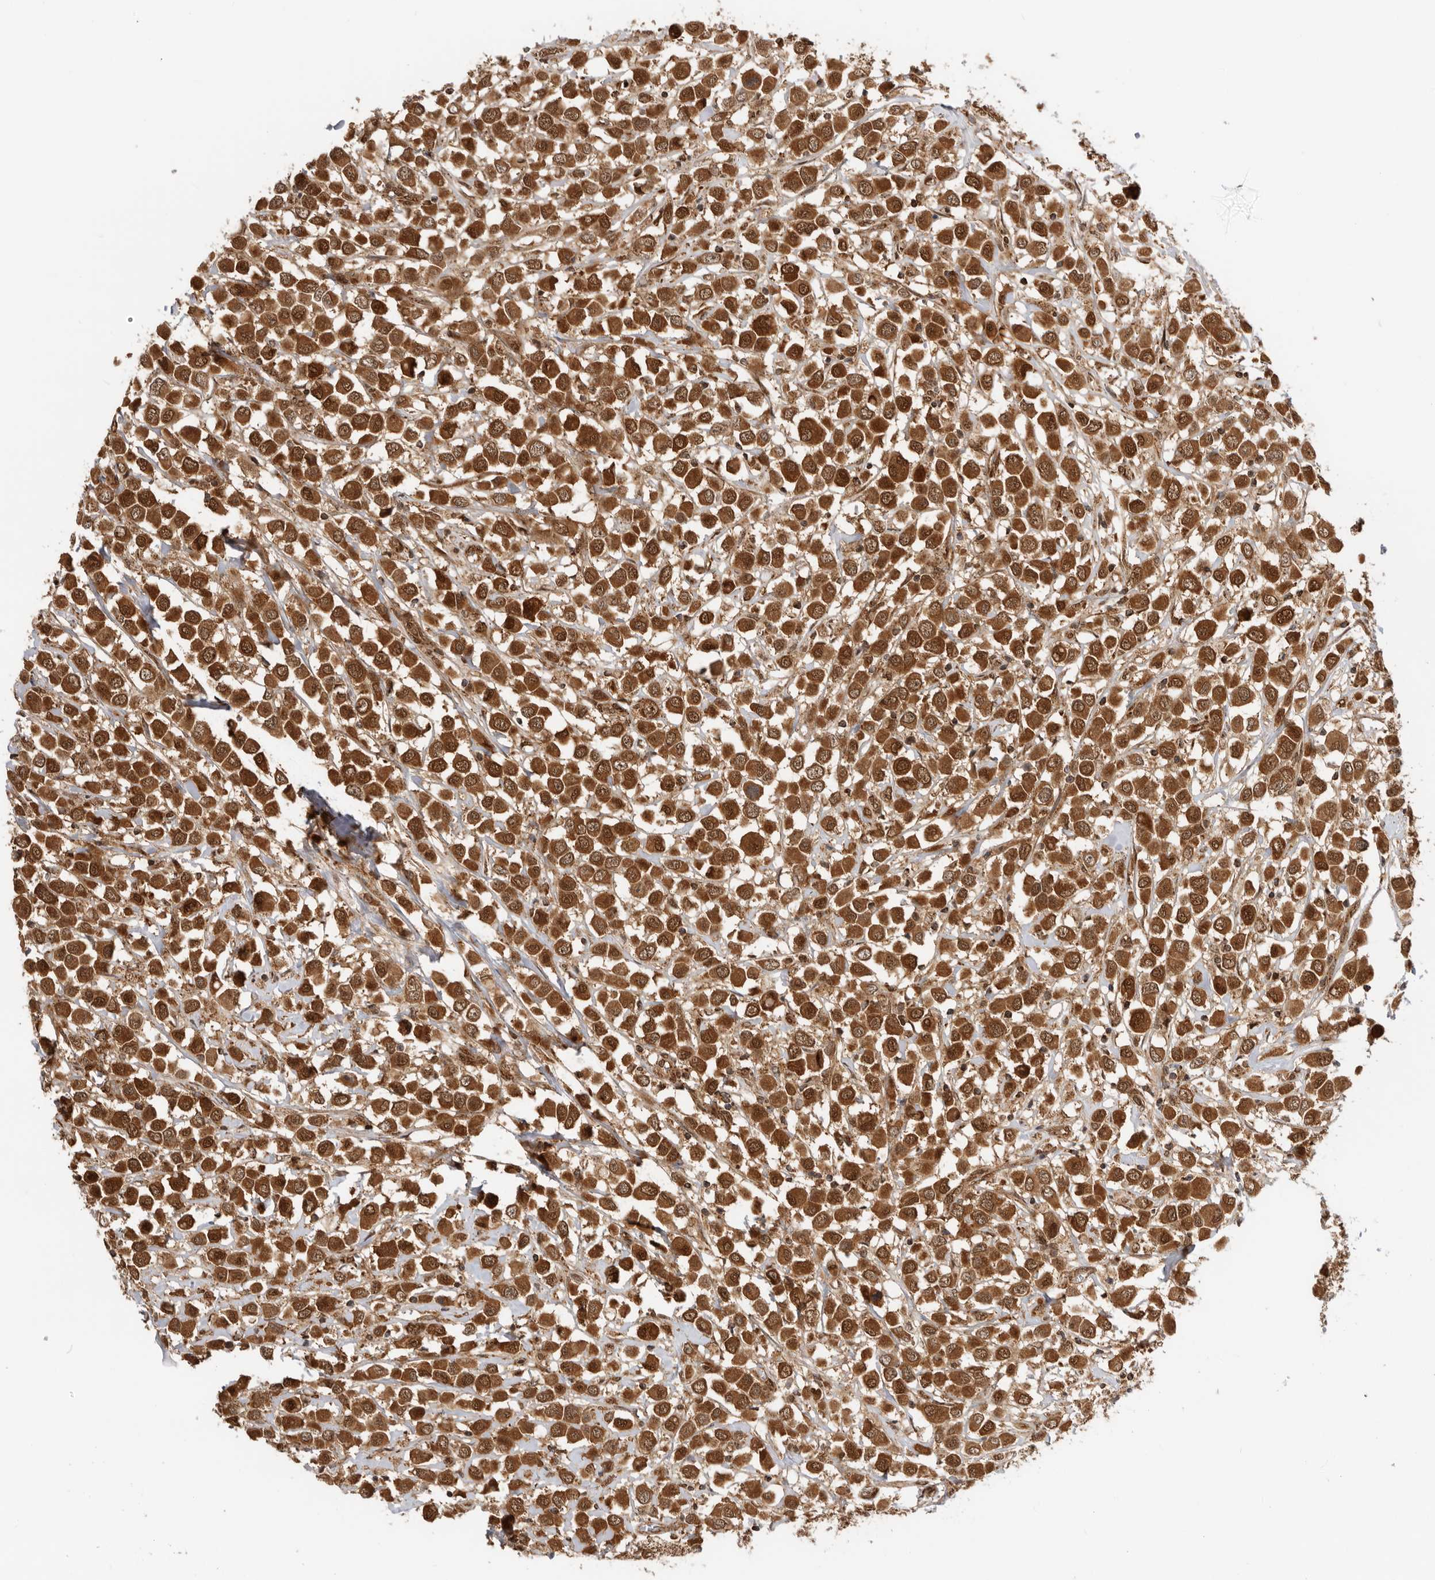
{"staining": {"intensity": "strong", "quantity": ">75%", "location": "cytoplasmic/membranous,nuclear"}, "tissue": "breast cancer", "cell_type": "Tumor cells", "image_type": "cancer", "snomed": [{"axis": "morphology", "description": "Duct carcinoma"}, {"axis": "topography", "description": "Breast"}], "caption": "Immunohistochemical staining of human breast intraductal carcinoma exhibits high levels of strong cytoplasmic/membranous and nuclear protein expression in approximately >75% of tumor cells. The staining was performed using DAB, with brown indicating positive protein expression. Nuclei are stained blue with hematoxylin.", "gene": "DCAF8", "patient": {"sex": "female", "age": 61}}